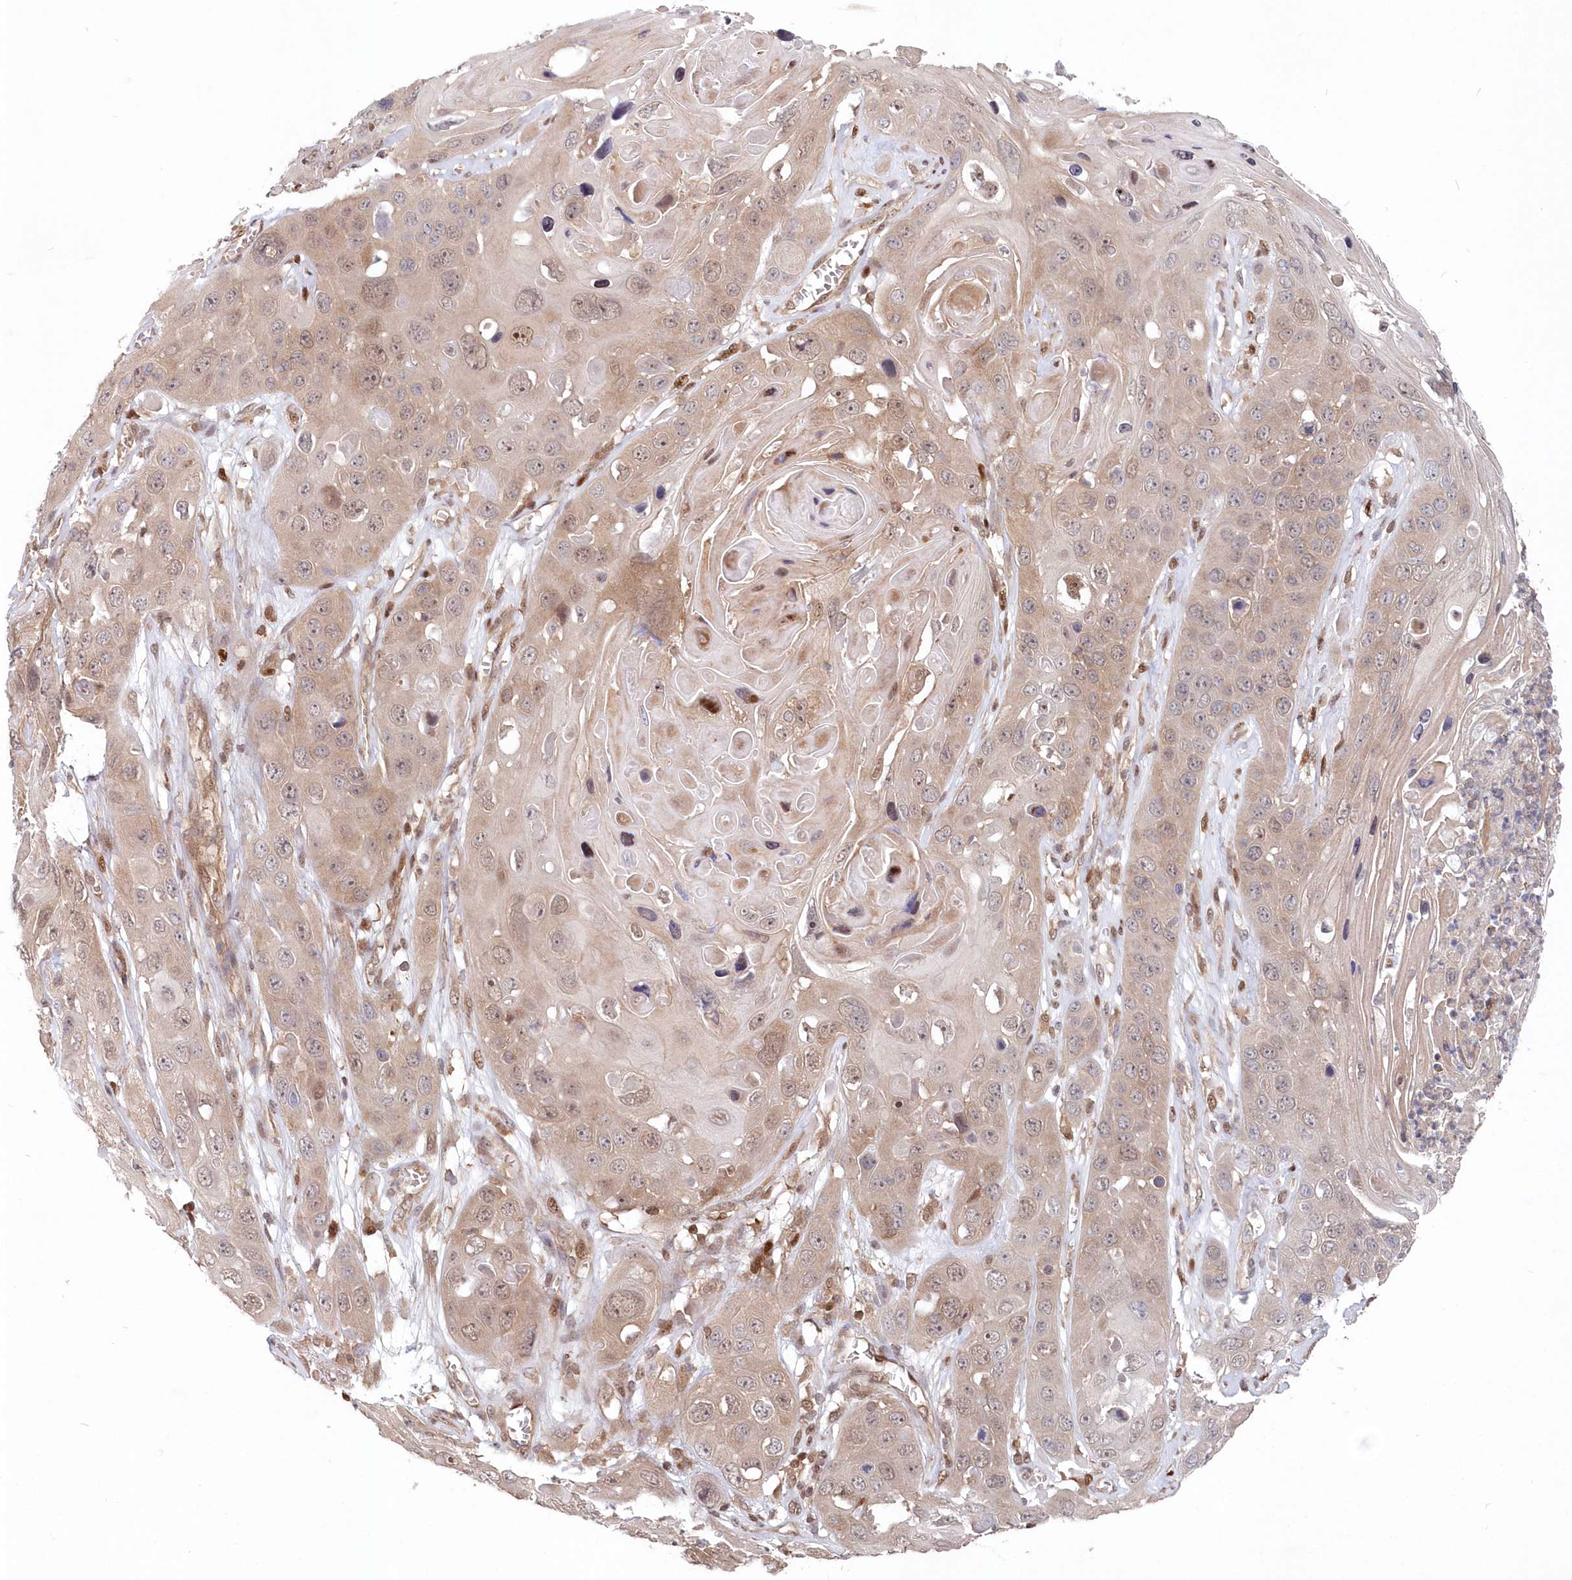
{"staining": {"intensity": "weak", "quantity": ">75%", "location": "cytoplasmic/membranous"}, "tissue": "skin cancer", "cell_type": "Tumor cells", "image_type": "cancer", "snomed": [{"axis": "morphology", "description": "Squamous cell carcinoma, NOS"}, {"axis": "topography", "description": "Skin"}], "caption": "Skin squamous cell carcinoma stained with DAB IHC reveals low levels of weak cytoplasmic/membranous positivity in approximately >75% of tumor cells. (Stains: DAB (3,3'-diaminobenzidine) in brown, nuclei in blue, Microscopy: brightfield microscopy at high magnification).", "gene": "ABHD14B", "patient": {"sex": "male", "age": 55}}